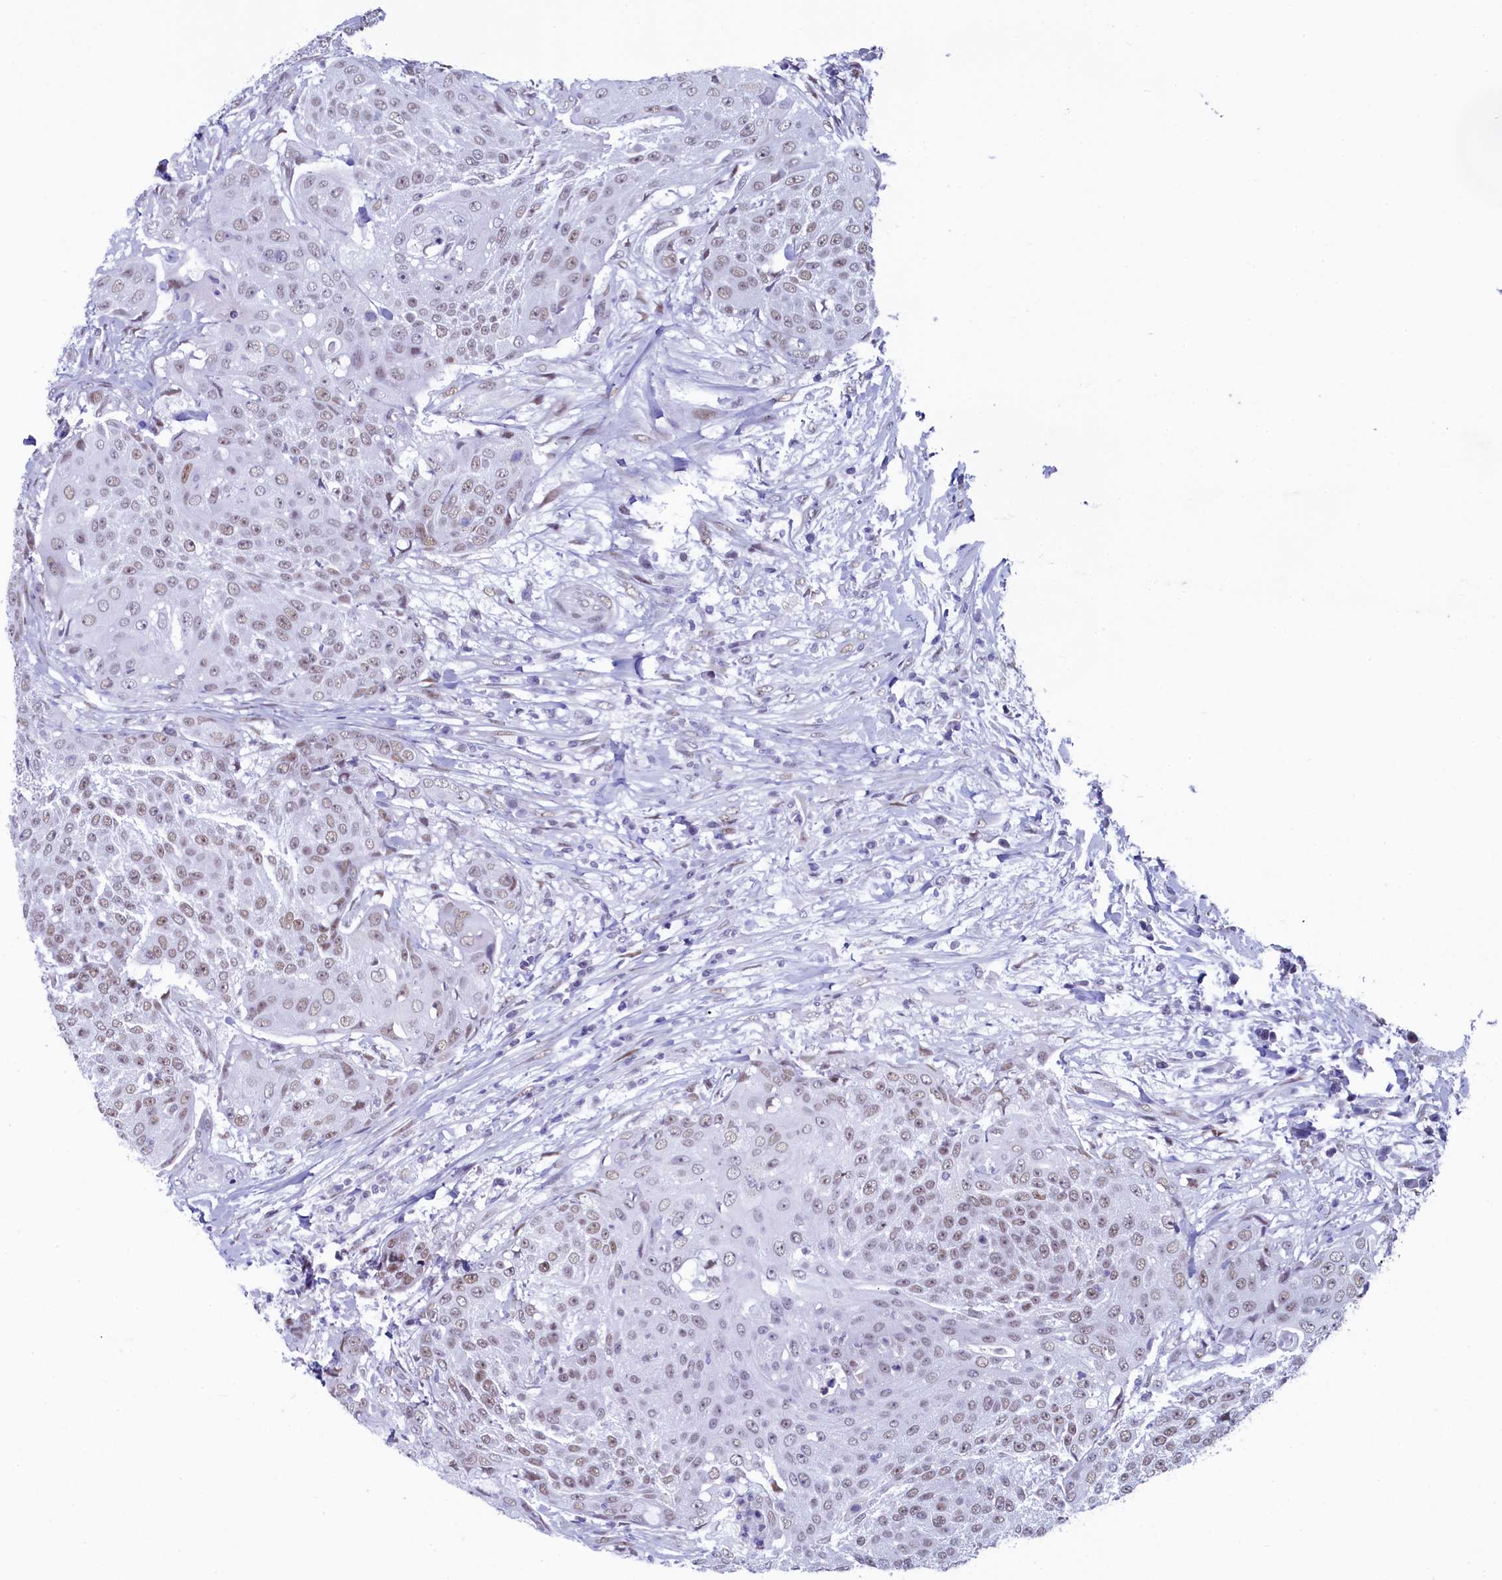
{"staining": {"intensity": "weak", "quantity": ">75%", "location": "nuclear"}, "tissue": "urothelial cancer", "cell_type": "Tumor cells", "image_type": "cancer", "snomed": [{"axis": "morphology", "description": "Urothelial carcinoma, High grade"}, {"axis": "topography", "description": "Urinary bladder"}], "caption": "An immunohistochemistry histopathology image of neoplastic tissue is shown. Protein staining in brown highlights weak nuclear positivity in urothelial cancer within tumor cells. (Brightfield microscopy of DAB IHC at high magnification).", "gene": "SUGP2", "patient": {"sex": "female", "age": 63}}